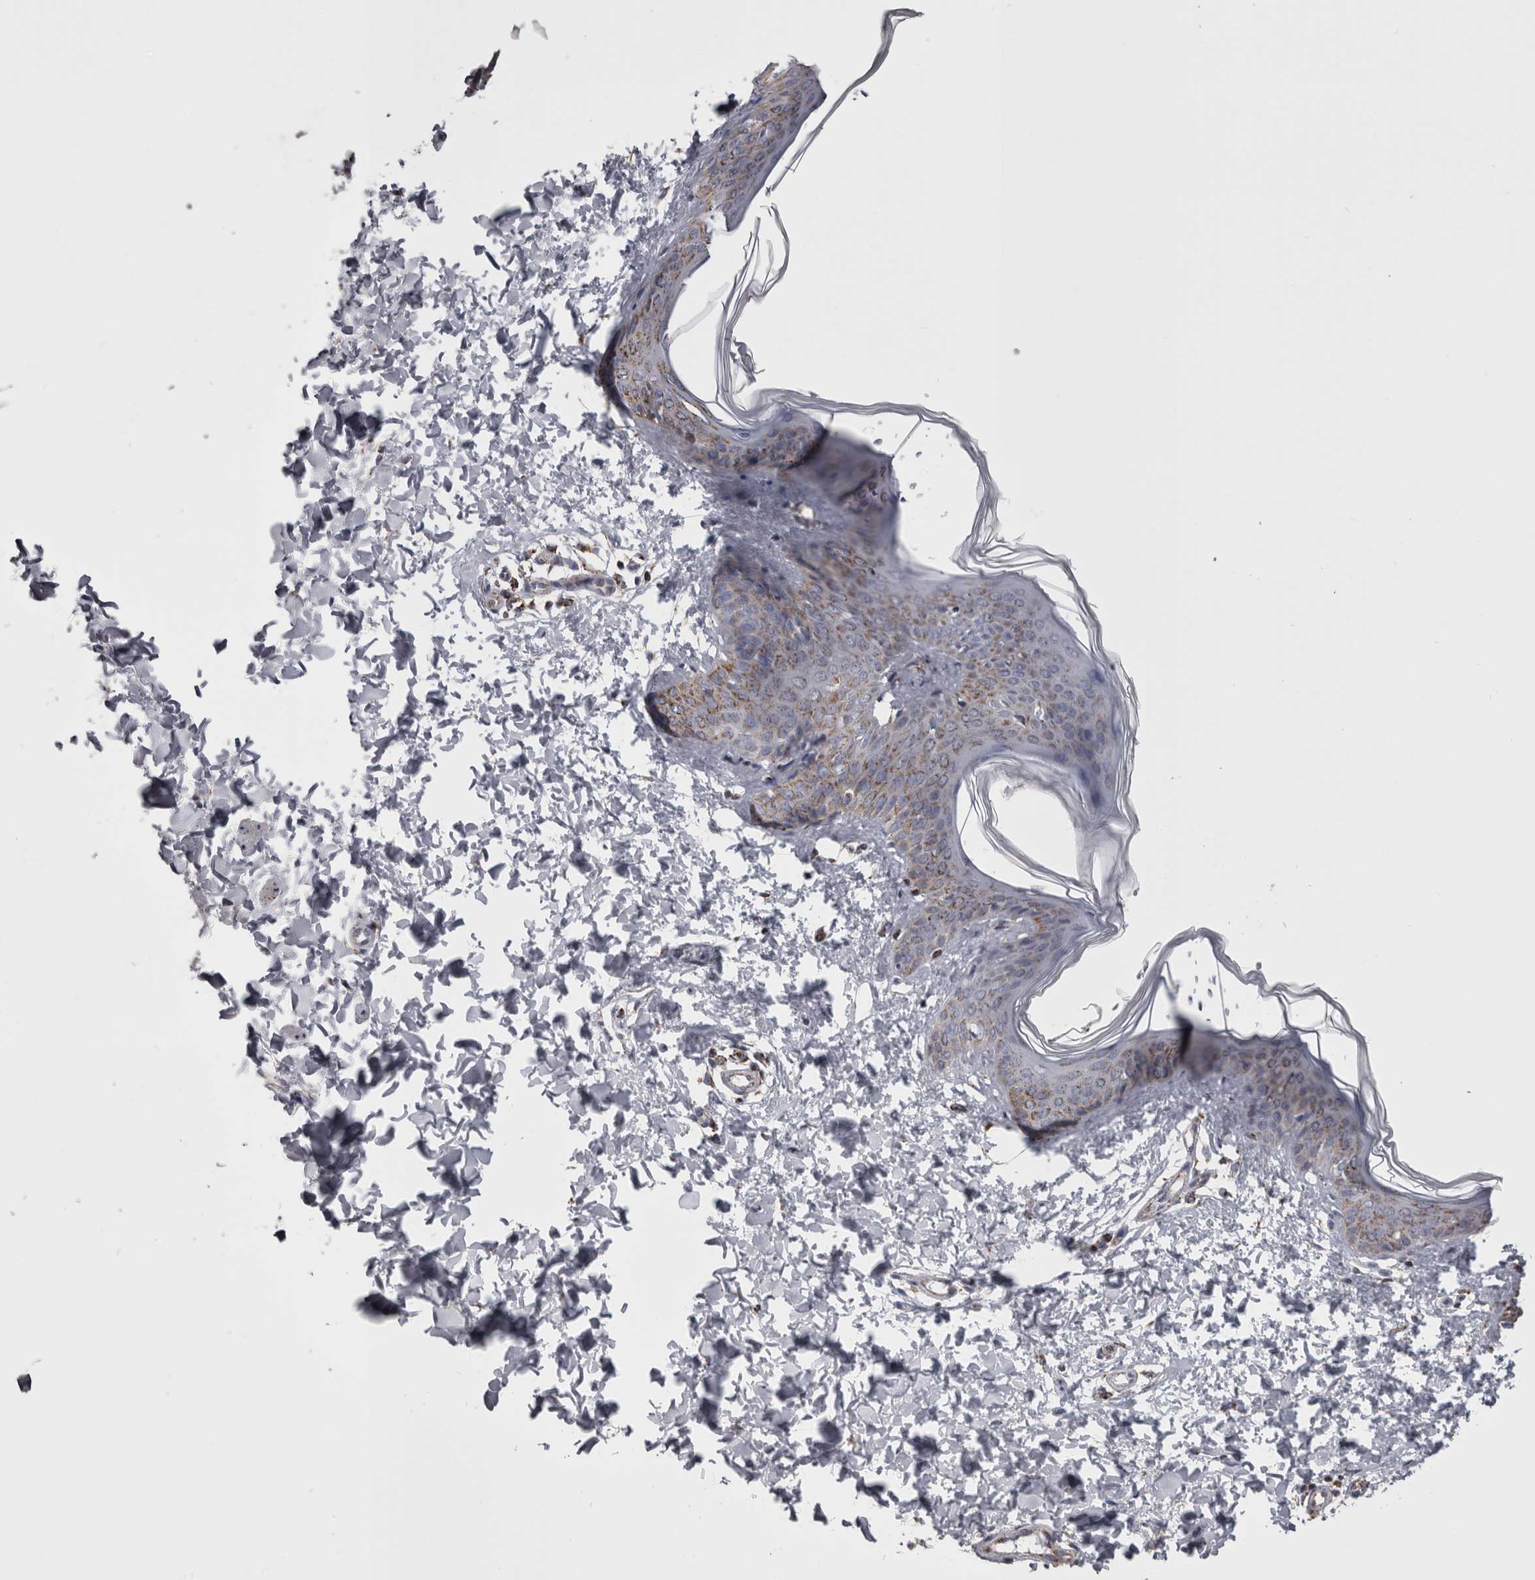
{"staining": {"intensity": "weak", "quantity": ">75%", "location": "cytoplasmic/membranous"}, "tissue": "skin", "cell_type": "Fibroblasts", "image_type": "normal", "snomed": [{"axis": "morphology", "description": "Normal tissue, NOS"}, {"axis": "topography", "description": "Skin"}], "caption": "Skin stained with DAB immunohistochemistry (IHC) displays low levels of weak cytoplasmic/membranous staining in about >75% of fibroblasts.", "gene": "MDH2", "patient": {"sex": "female", "age": 17}}